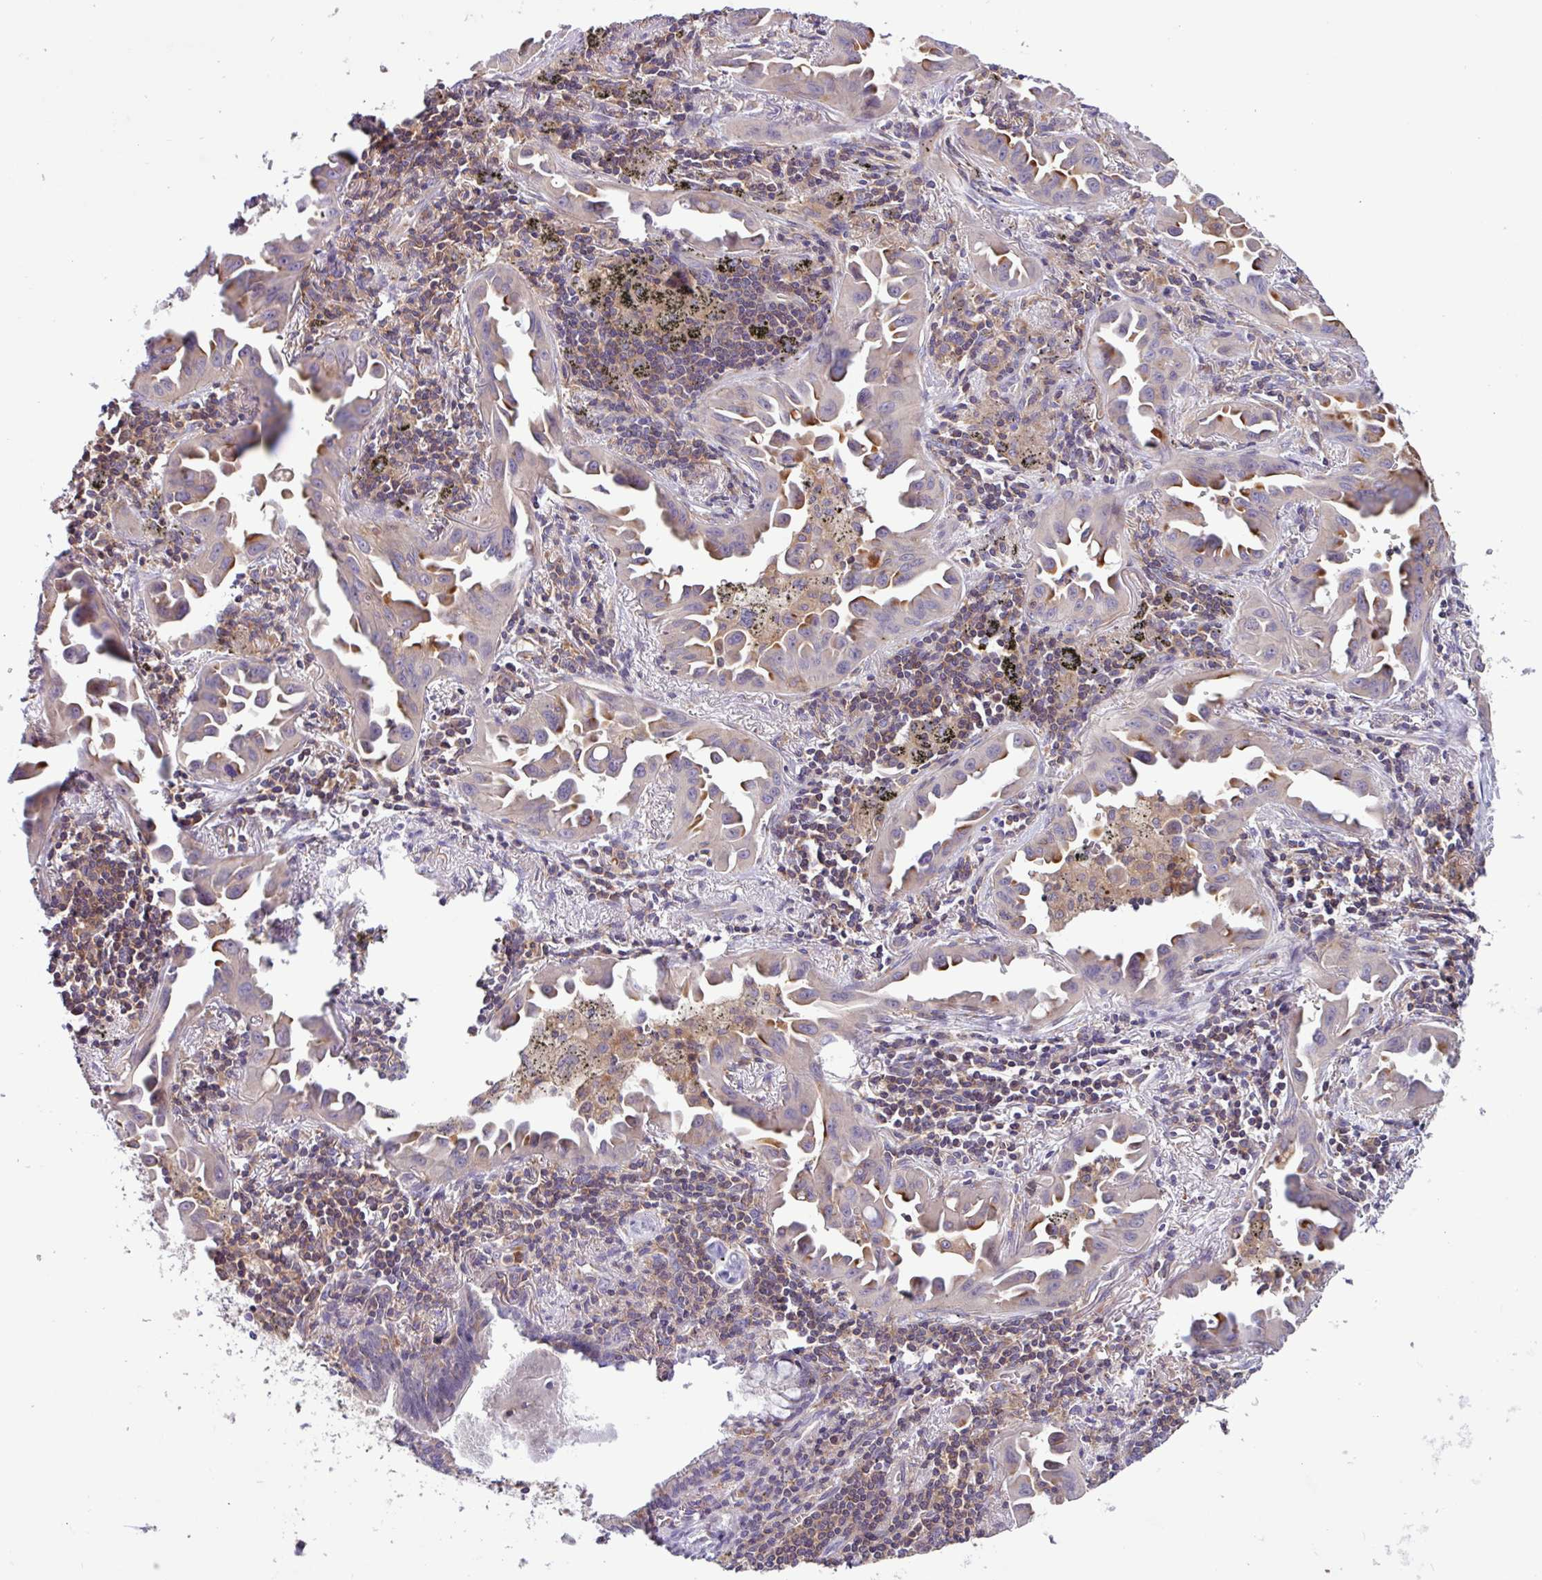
{"staining": {"intensity": "moderate", "quantity": "<25%", "location": "cytoplasmic/membranous"}, "tissue": "lung cancer", "cell_type": "Tumor cells", "image_type": "cancer", "snomed": [{"axis": "morphology", "description": "Adenocarcinoma, NOS"}, {"axis": "topography", "description": "Lung"}], "caption": "Approximately <25% of tumor cells in human lung cancer show moderate cytoplasmic/membranous protein positivity as visualized by brown immunohistochemical staining.", "gene": "ACTR3", "patient": {"sex": "male", "age": 68}}